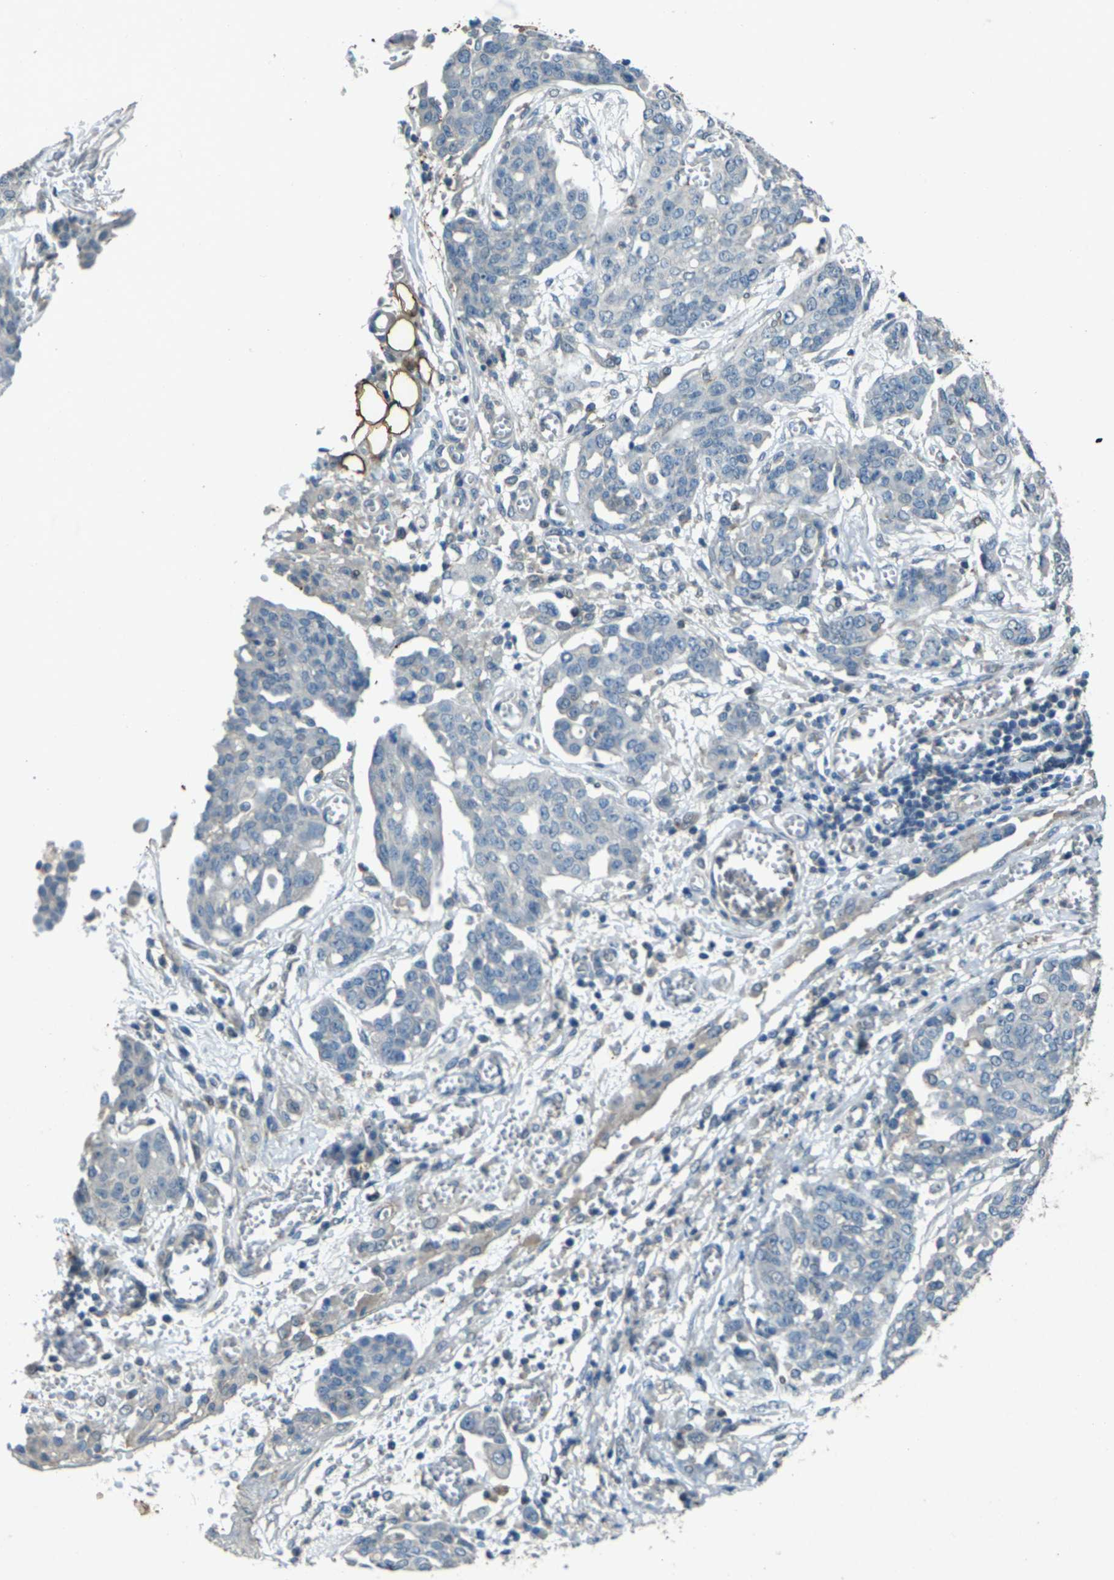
{"staining": {"intensity": "negative", "quantity": "none", "location": "none"}, "tissue": "ovarian cancer", "cell_type": "Tumor cells", "image_type": "cancer", "snomed": [{"axis": "morphology", "description": "Cystadenocarcinoma, serous, NOS"}, {"axis": "topography", "description": "Soft tissue"}, {"axis": "topography", "description": "Ovary"}], "caption": "Tumor cells show no significant protein staining in ovarian cancer.", "gene": "SIGLEC14", "patient": {"sex": "female", "age": 57}}